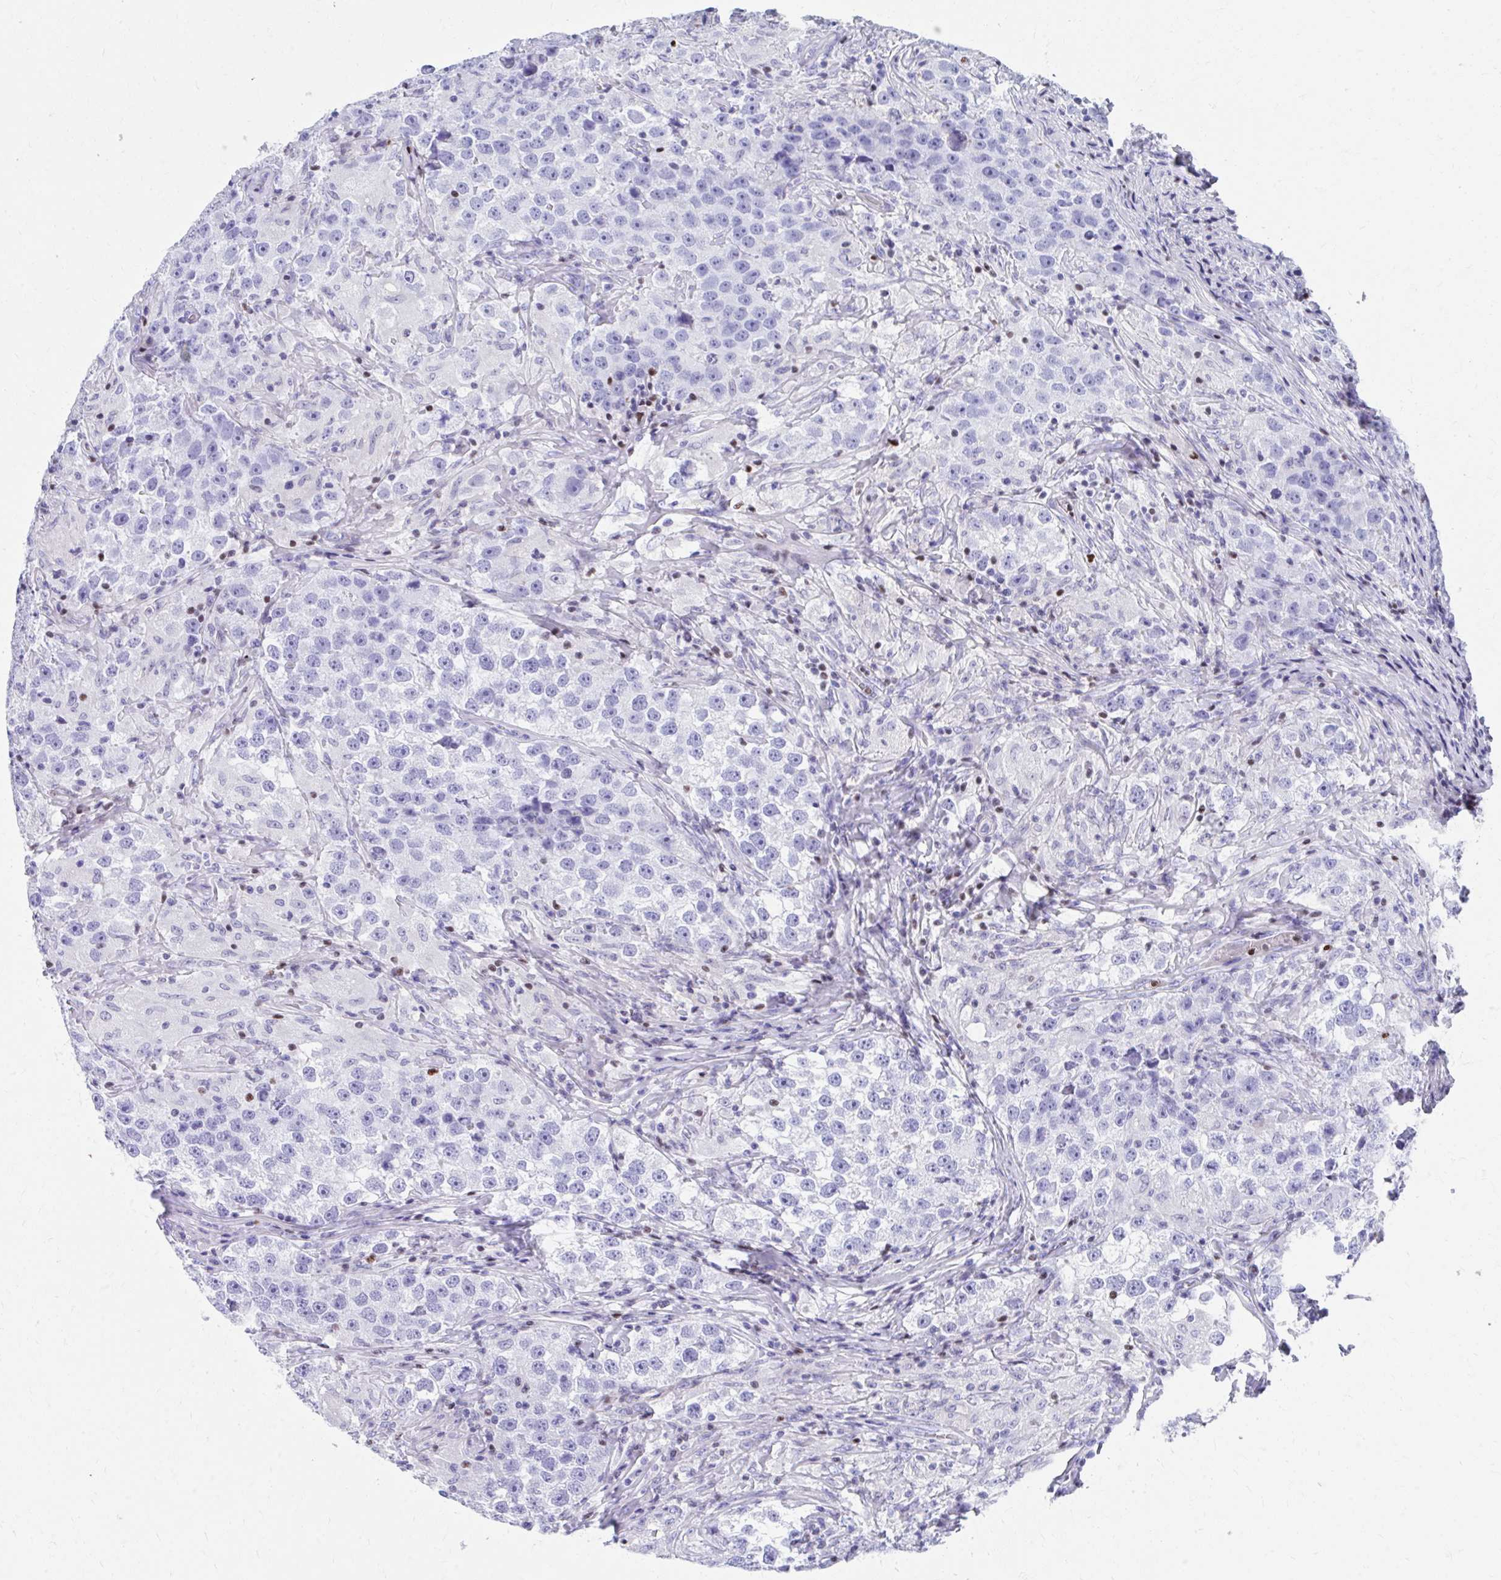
{"staining": {"intensity": "negative", "quantity": "none", "location": "none"}, "tissue": "testis cancer", "cell_type": "Tumor cells", "image_type": "cancer", "snomed": [{"axis": "morphology", "description": "Seminoma, NOS"}, {"axis": "topography", "description": "Testis"}], "caption": "Immunohistochemistry of testis cancer (seminoma) shows no staining in tumor cells.", "gene": "RUNX3", "patient": {"sex": "male", "age": 46}}